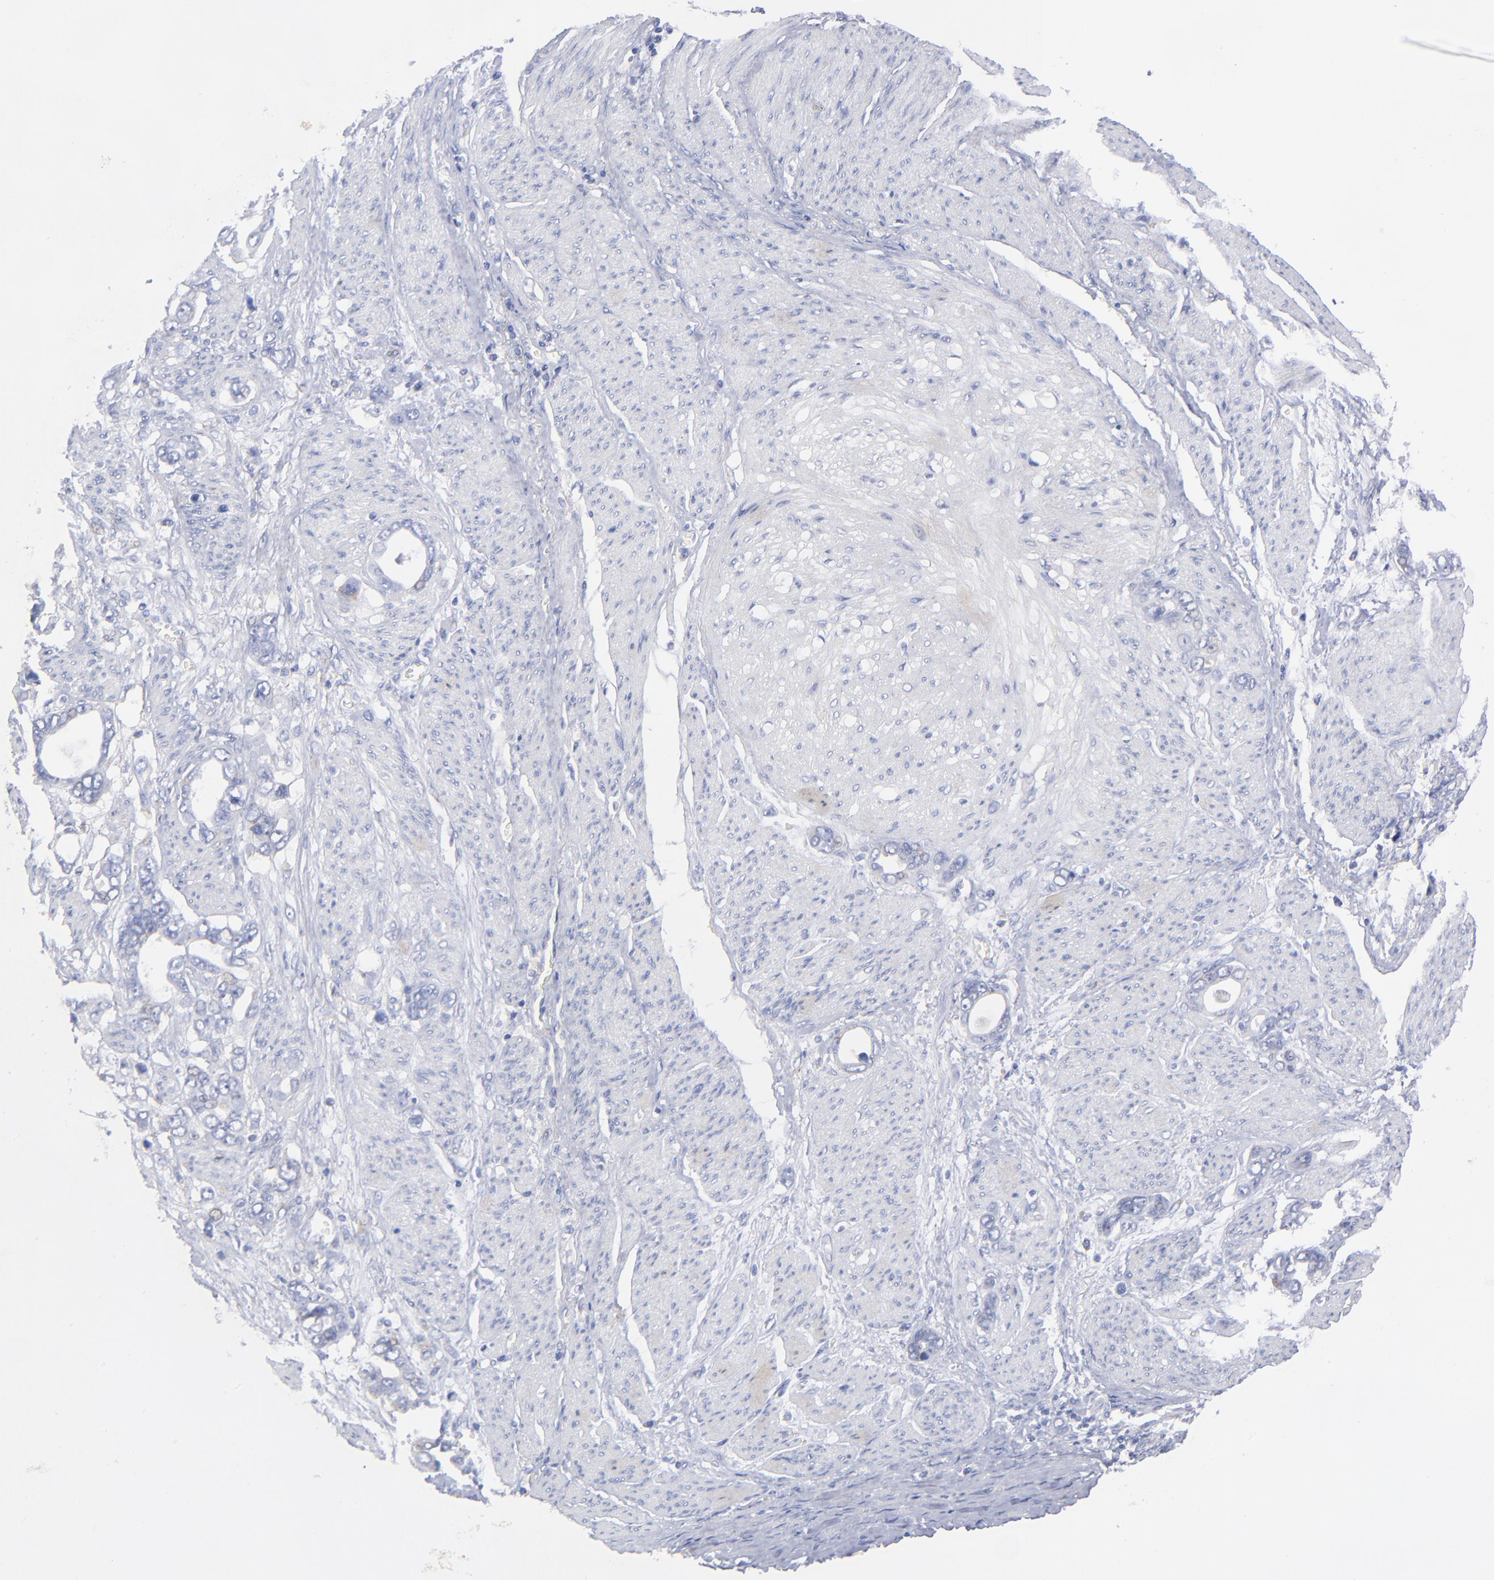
{"staining": {"intensity": "negative", "quantity": "none", "location": "none"}, "tissue": "stomach cancer", "cell_type": "Tumor cells", "image_type": "cancer", "snomed": [{"axis": "morphology", "description": "Adenocarcinoma, NOS"}, {"axis": "topography", "description": "Stomach"}], "caption": "Stomach adenocarcinoma stained for a protein using immunohistochemistry exhibits no positivity tumor cells.", "gene": "EIF2AK2", "patient": {"sex": "male", "age": 78}}